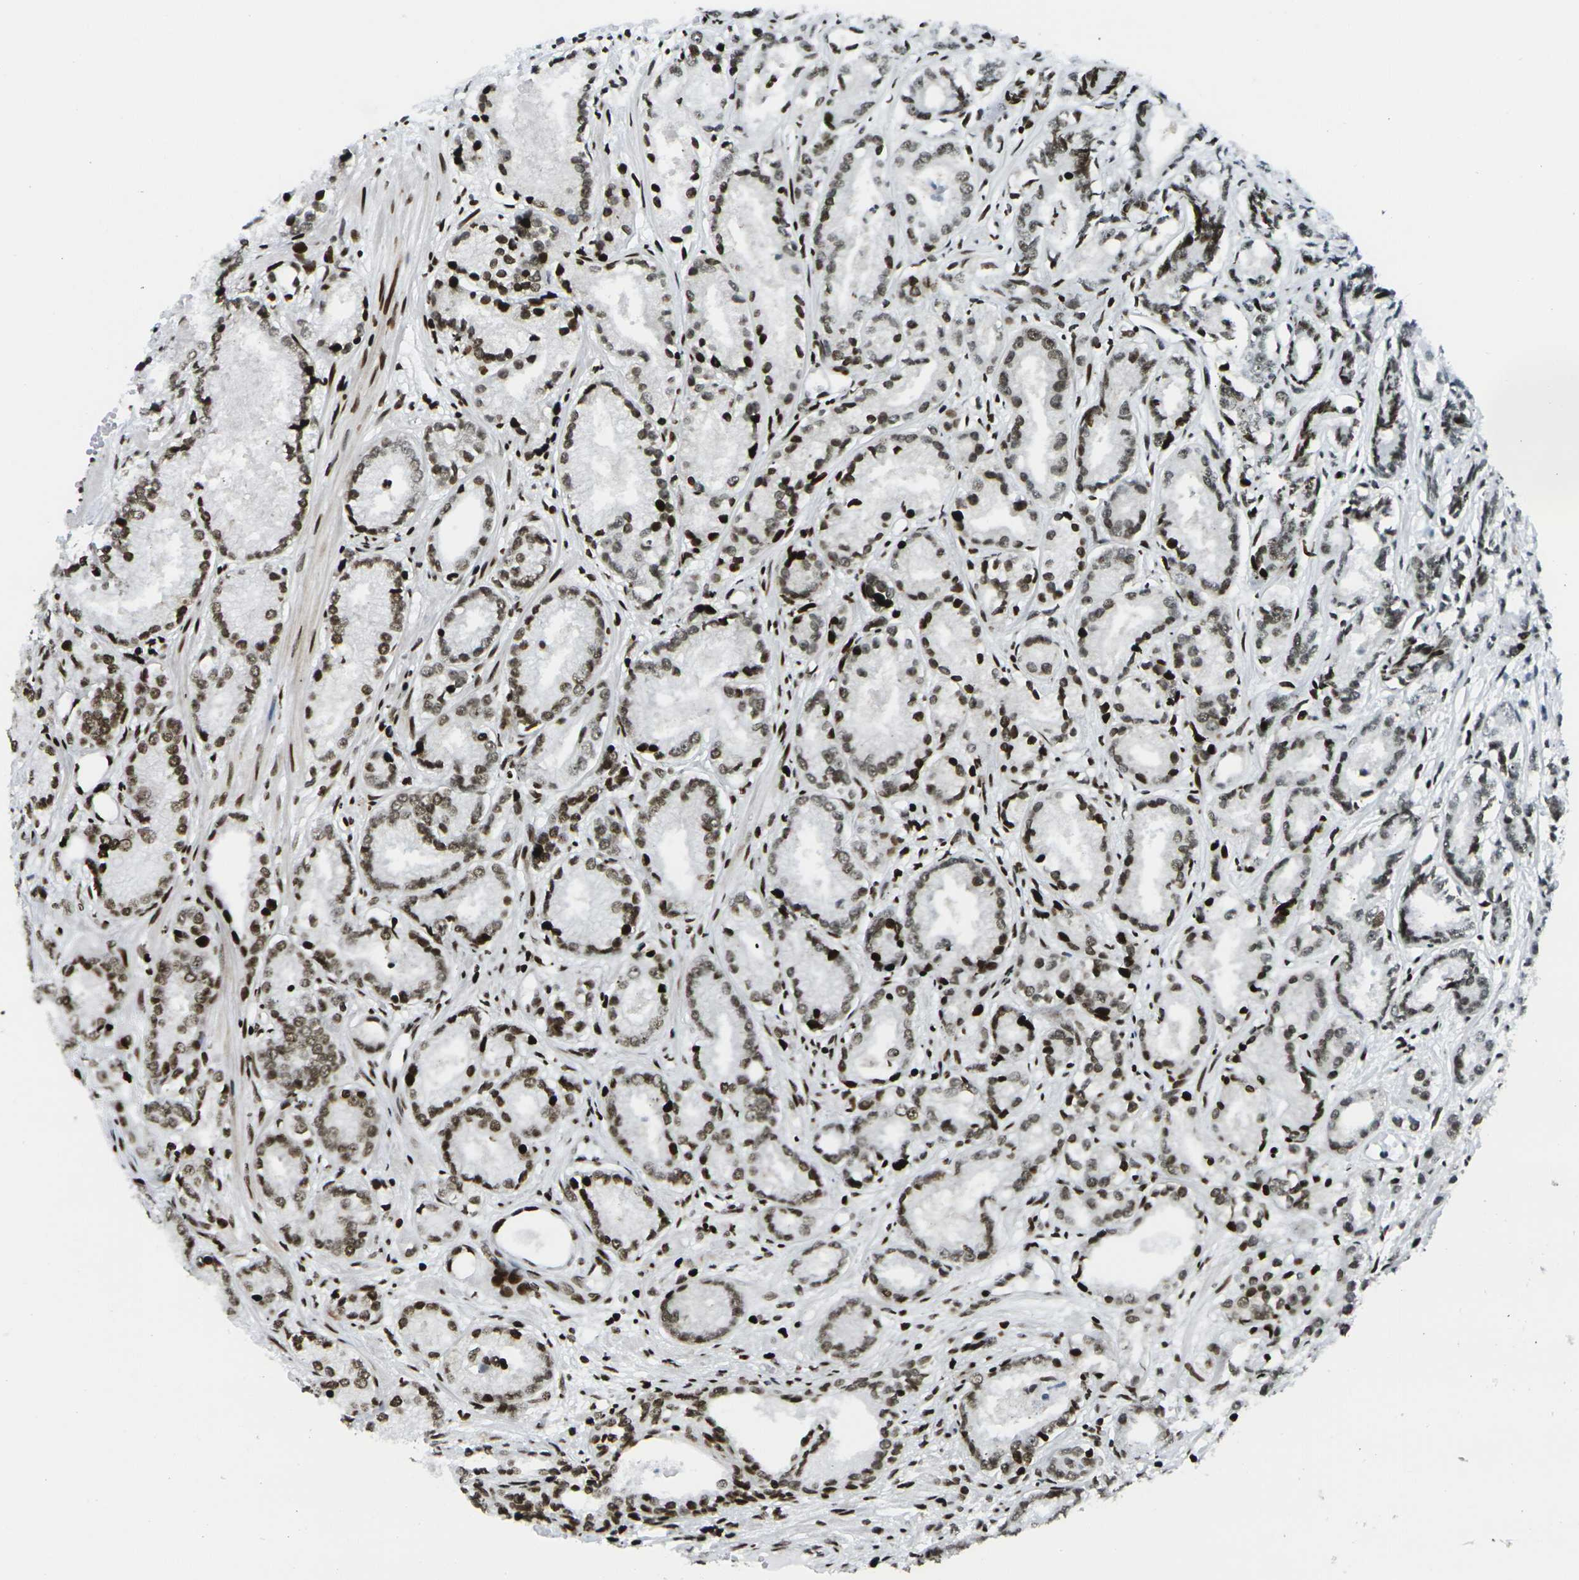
{"staining": {"intensity": "moderate", "quantity": ">75%", "location": "nuclear"}, "tissue": "prostate cancer", "cell_type": "Tumor cells", "image_type": "cancer", "snomed": [{"axis": "morphology", "description": "Adenocarcinoma, Low grade"}, {"axis": "topography", "description": "Prostate"}], "caption": "Human prostate cancer (low-grade adenocarcinoma) stained with a brown dye exhibits moderate nuclear positive staining in approximately >75% of tumor cells.", "gene": "H3-3A", "patient": {"sex": "male", "age": 72}}